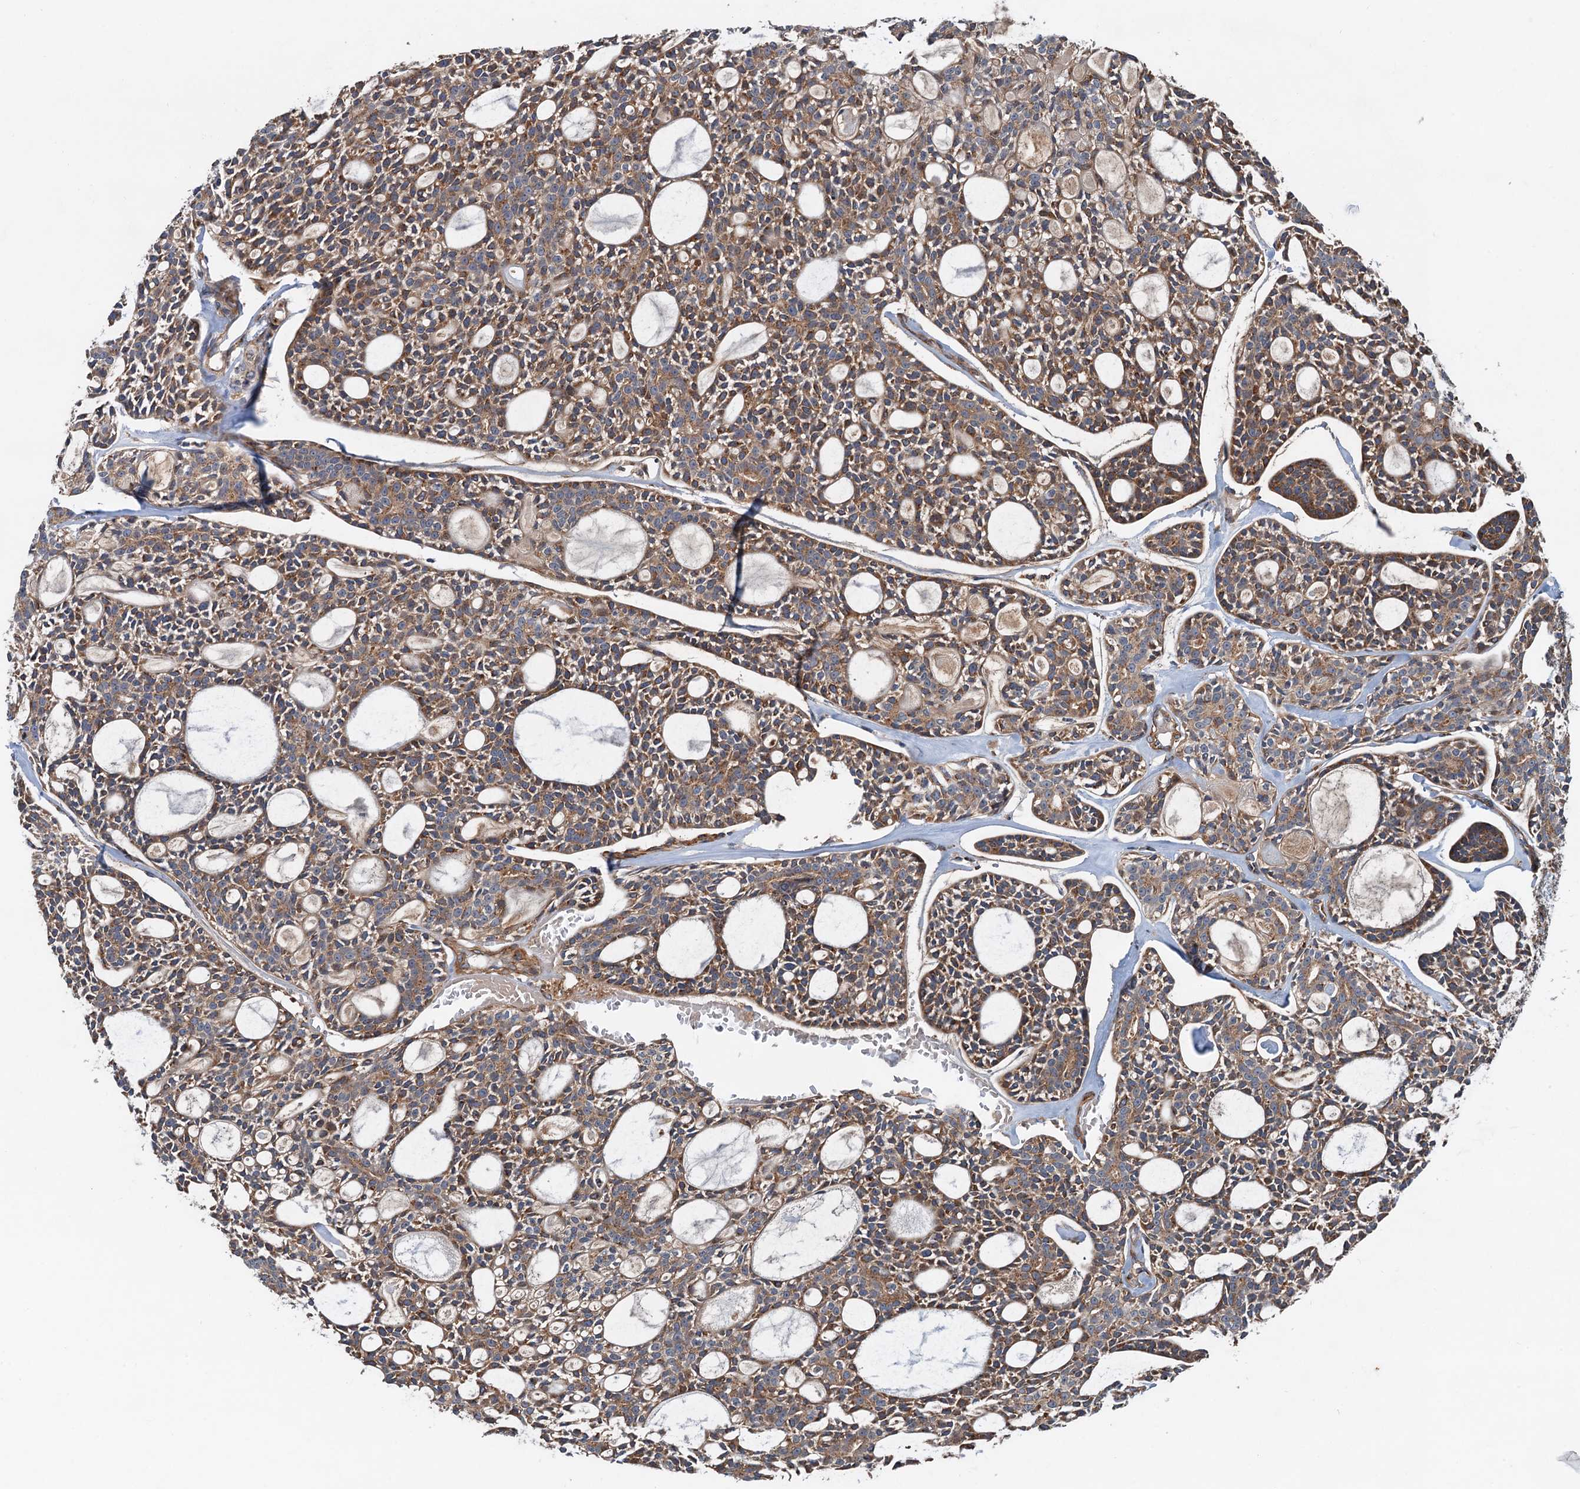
{"staining": {"intensity": "moderate", "quantity": ">75%", "location": "cytoplasmic/membranous"}, "tissue": "head and neck cancer", "cell_type": "Tumor cells", "image_type": "cancer", "snomed": [{"axis": "morphology", "description": "Adenocarcinoma, NOS"}, {"axis": "topography", "description": "Salivary gland"}, {"axis": "topography", "description": "Head-Neck"}], "caption": "Head and neck cancer tissue shows moderate cytoplasmic/membranous expression in about >75% of tumor cells, visualized by immunohistochemistry.", "gene": "ANKRD26", "patient": {"sex": "male", "age": 55}}